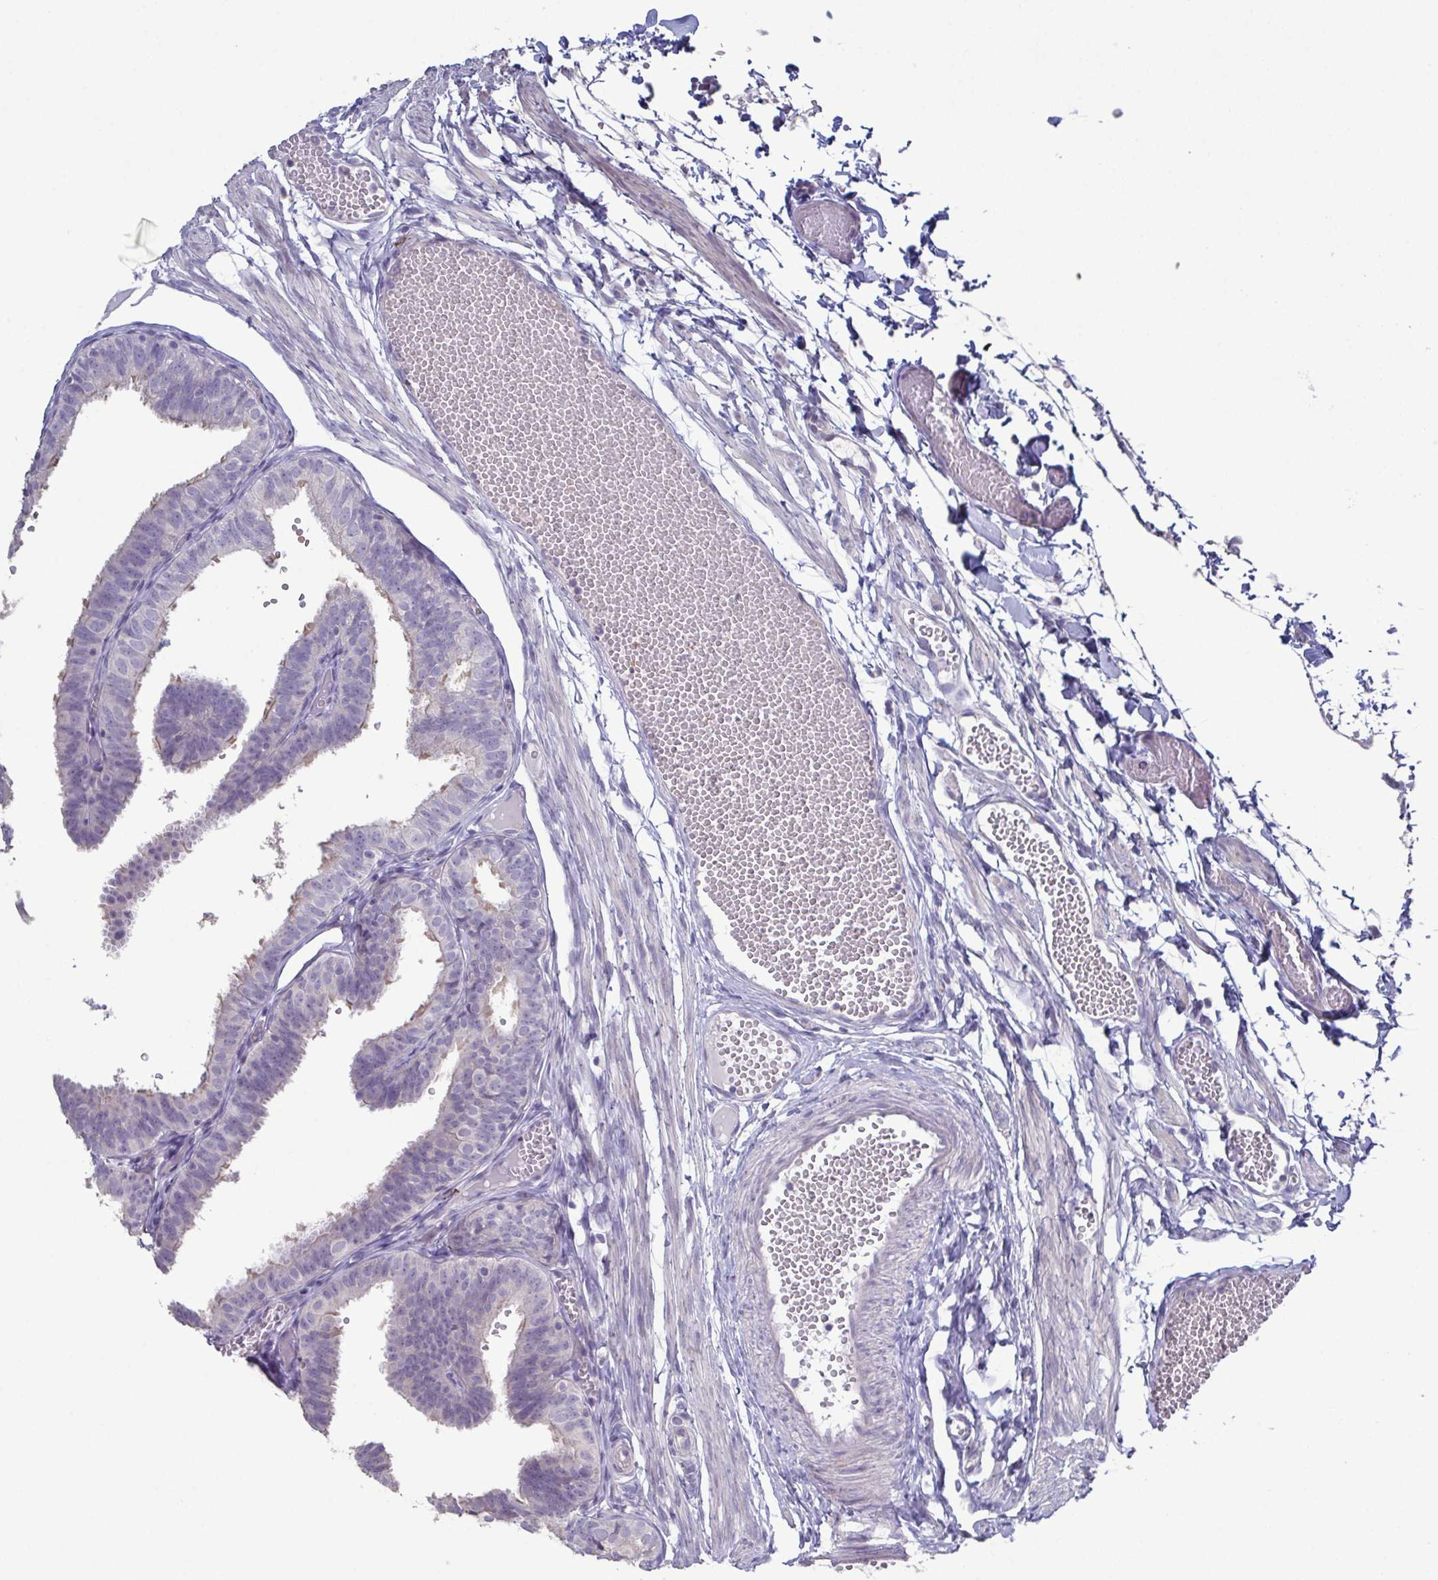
{"staining": {"intensity": "negative", "quantity": "none", "location": "none"}, "tissue": "fallopian tube", "cell_type": "Glandular cells", "image_type": "normal", "snomed": [{"axis": "morphology", "description": "Normal tissue, NOS"}, {"axis": "topography", "description": "Fallopian tube"}], "caption": "Immunohistochemistry histopathology image of normal fallopian tube: human fallopian tube stained with DAB (3,3'-diaminobenzidine) displays no significant protein expression in glandular cells. The staining is performed using DAB (3,3'-diaminobenzidine) brown chromogen with nuclei counter-stained in using hematoxylin.", "gene": "GLDC", "patient": {"sex": "female", "age": 25}}